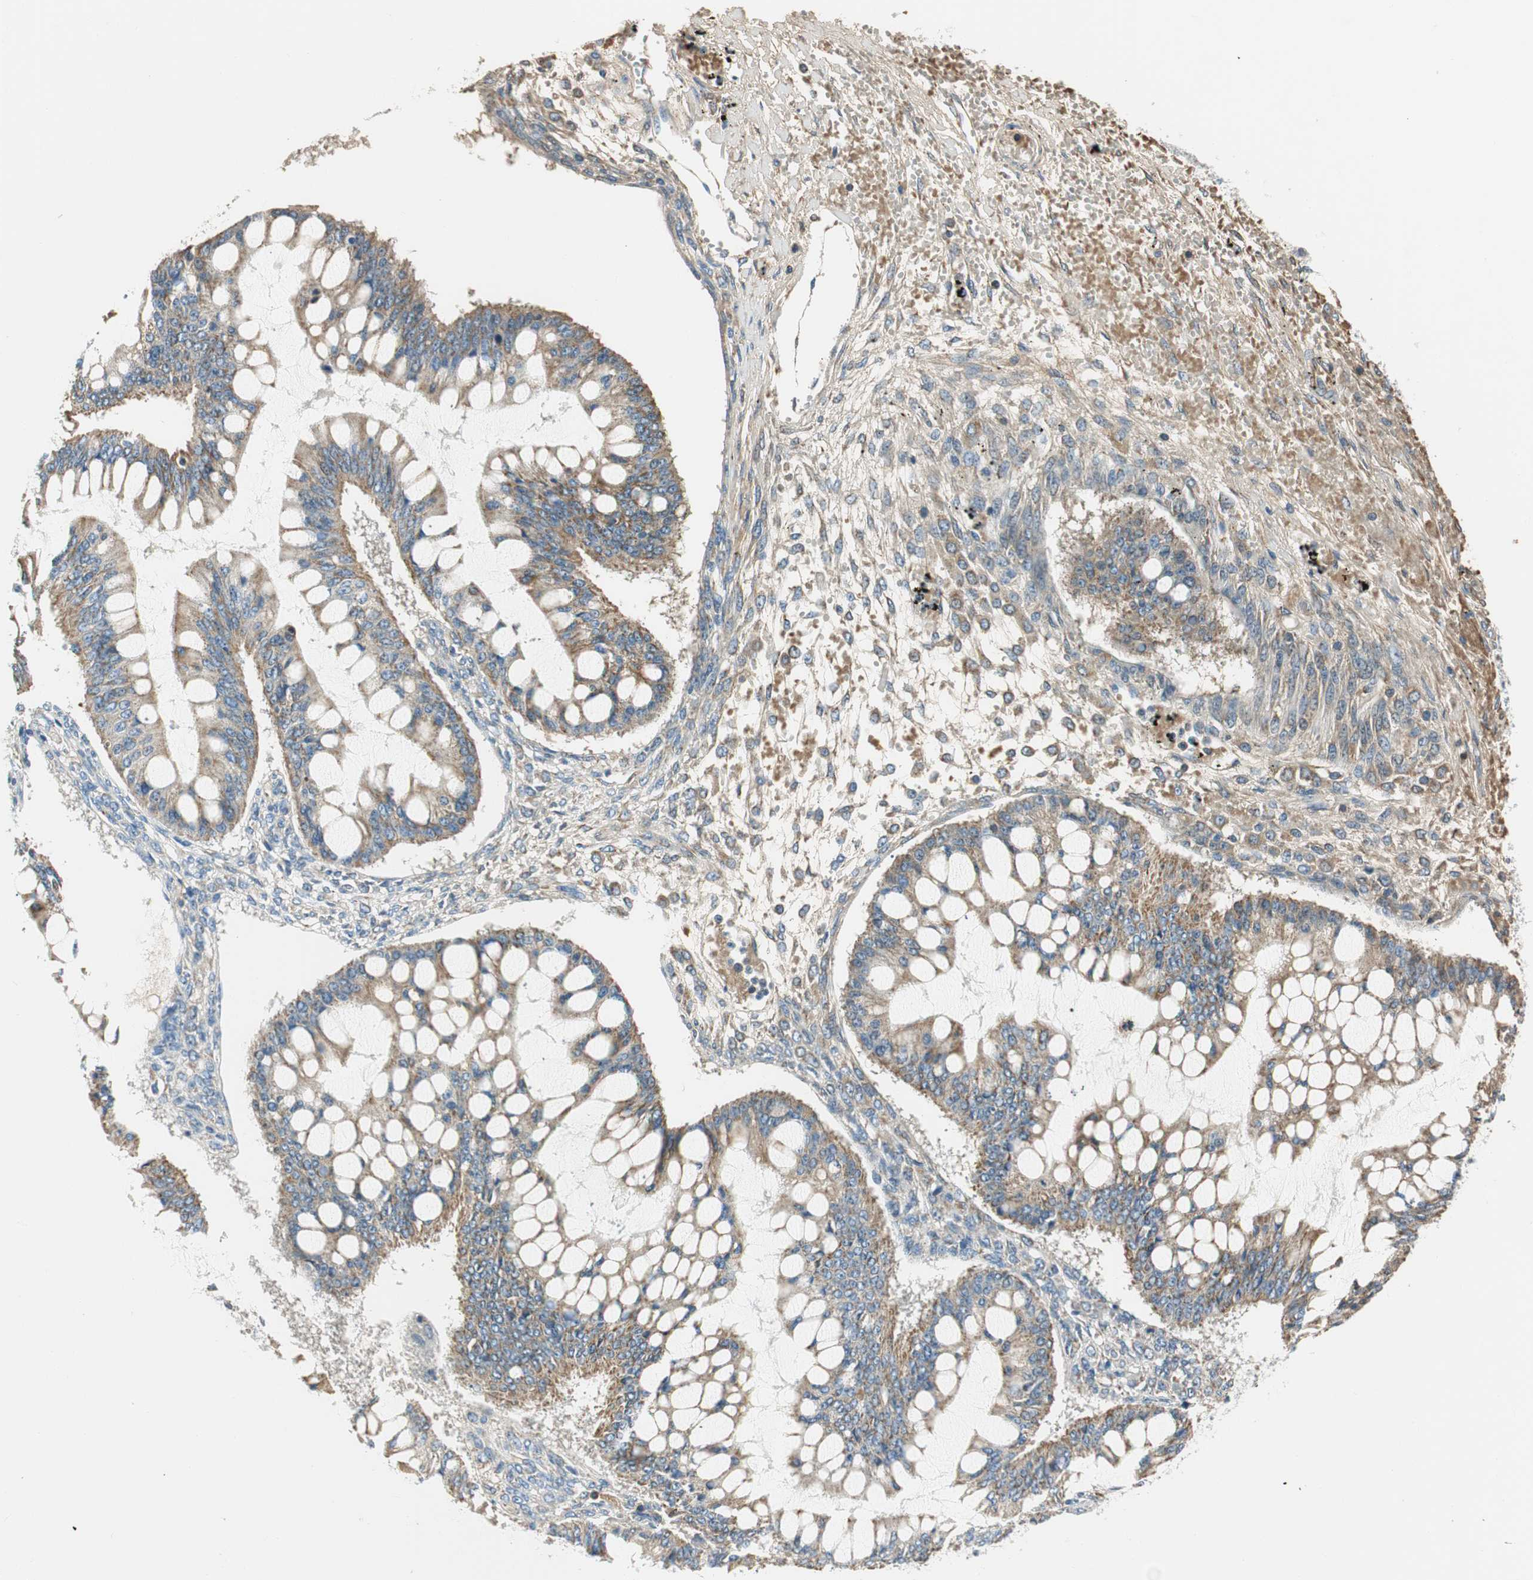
{"staining": {"intensity": "moderate", "quantity": ">75%", "location": "cytoplasmic/membranous"}, "tissue": "ovarian cancer", "cell_type": "Tumor cells", "image_type": "cancer", "snomed": [{"axis": "morphology", "description": "Cystadenocarcinoma, mucinous, NOS"}, {"axis": "topography", "description": "Ovary"}], "caption": "The immunohistochemical stain labels moderate cytoplasmic/membranous staining in tumor cells of ovarian cancer tissue.", "gene": "RORB", "patient": {"sex": "female", "age": 73}}